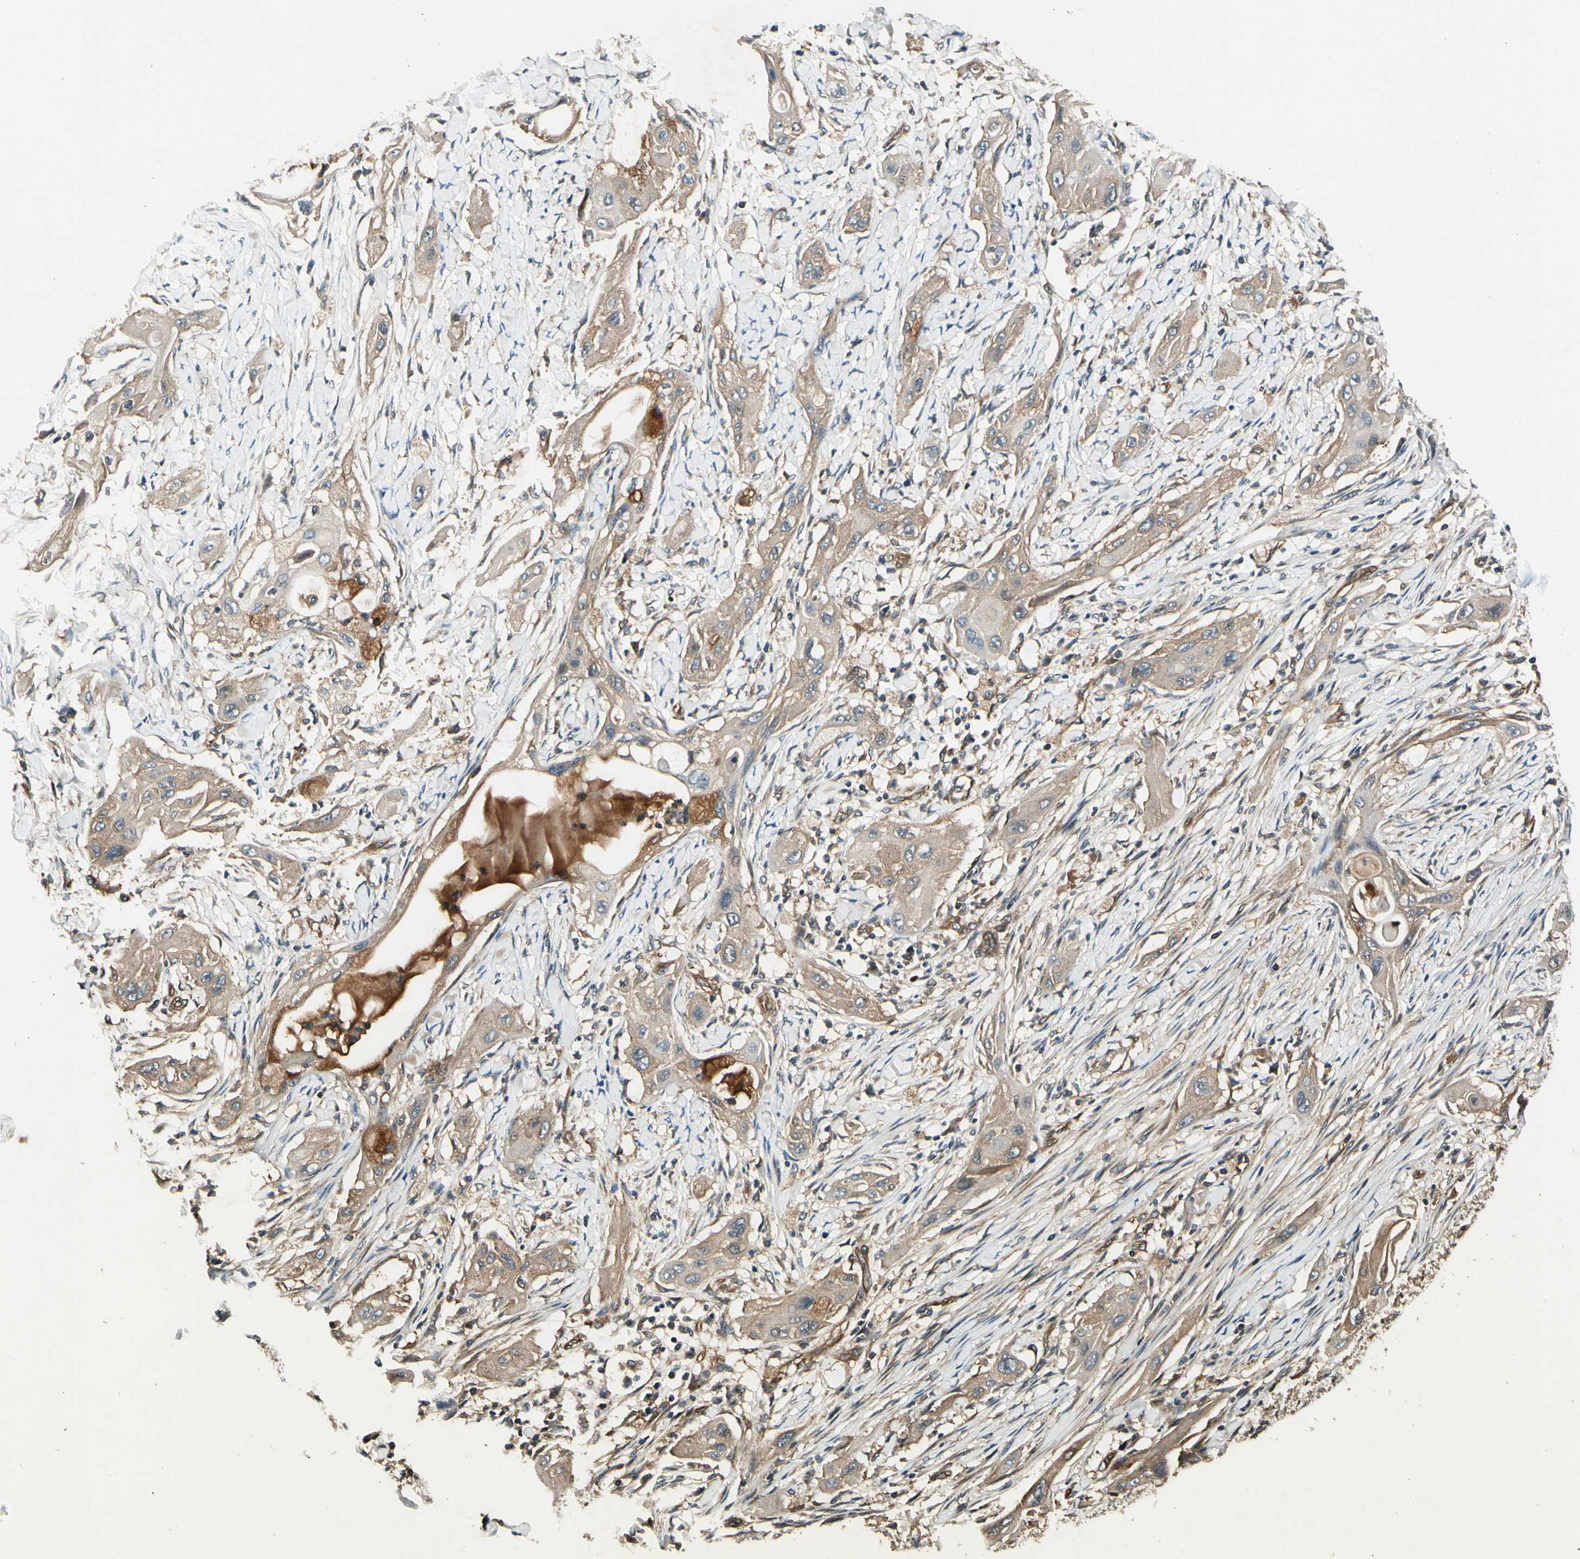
{"staining": {"intensity": "moderate", "quantity": ">75%", "location": "cytoplasmic/membranous"}, "tissue": "lung cancer", "cell_type": "Tumor cells", "image_type": "cancer", "snomed": [{"axis": "morphology", "description": "Squamous cell carcinoma, NOS"}, {"axis": "topography", "description": "Lung"}], "caption": "The immunohistochemical stain shows moderate cytoplasmic/membranous expression in tumor cells of lung squamous cell carcinoma tissue. Using DAB (brown) and hematoxylin (blue) stains, captured at high magnification using brightfield microscopy.", "gene": "ROCK2", "patient": {"sex": "female", "age": 47}}